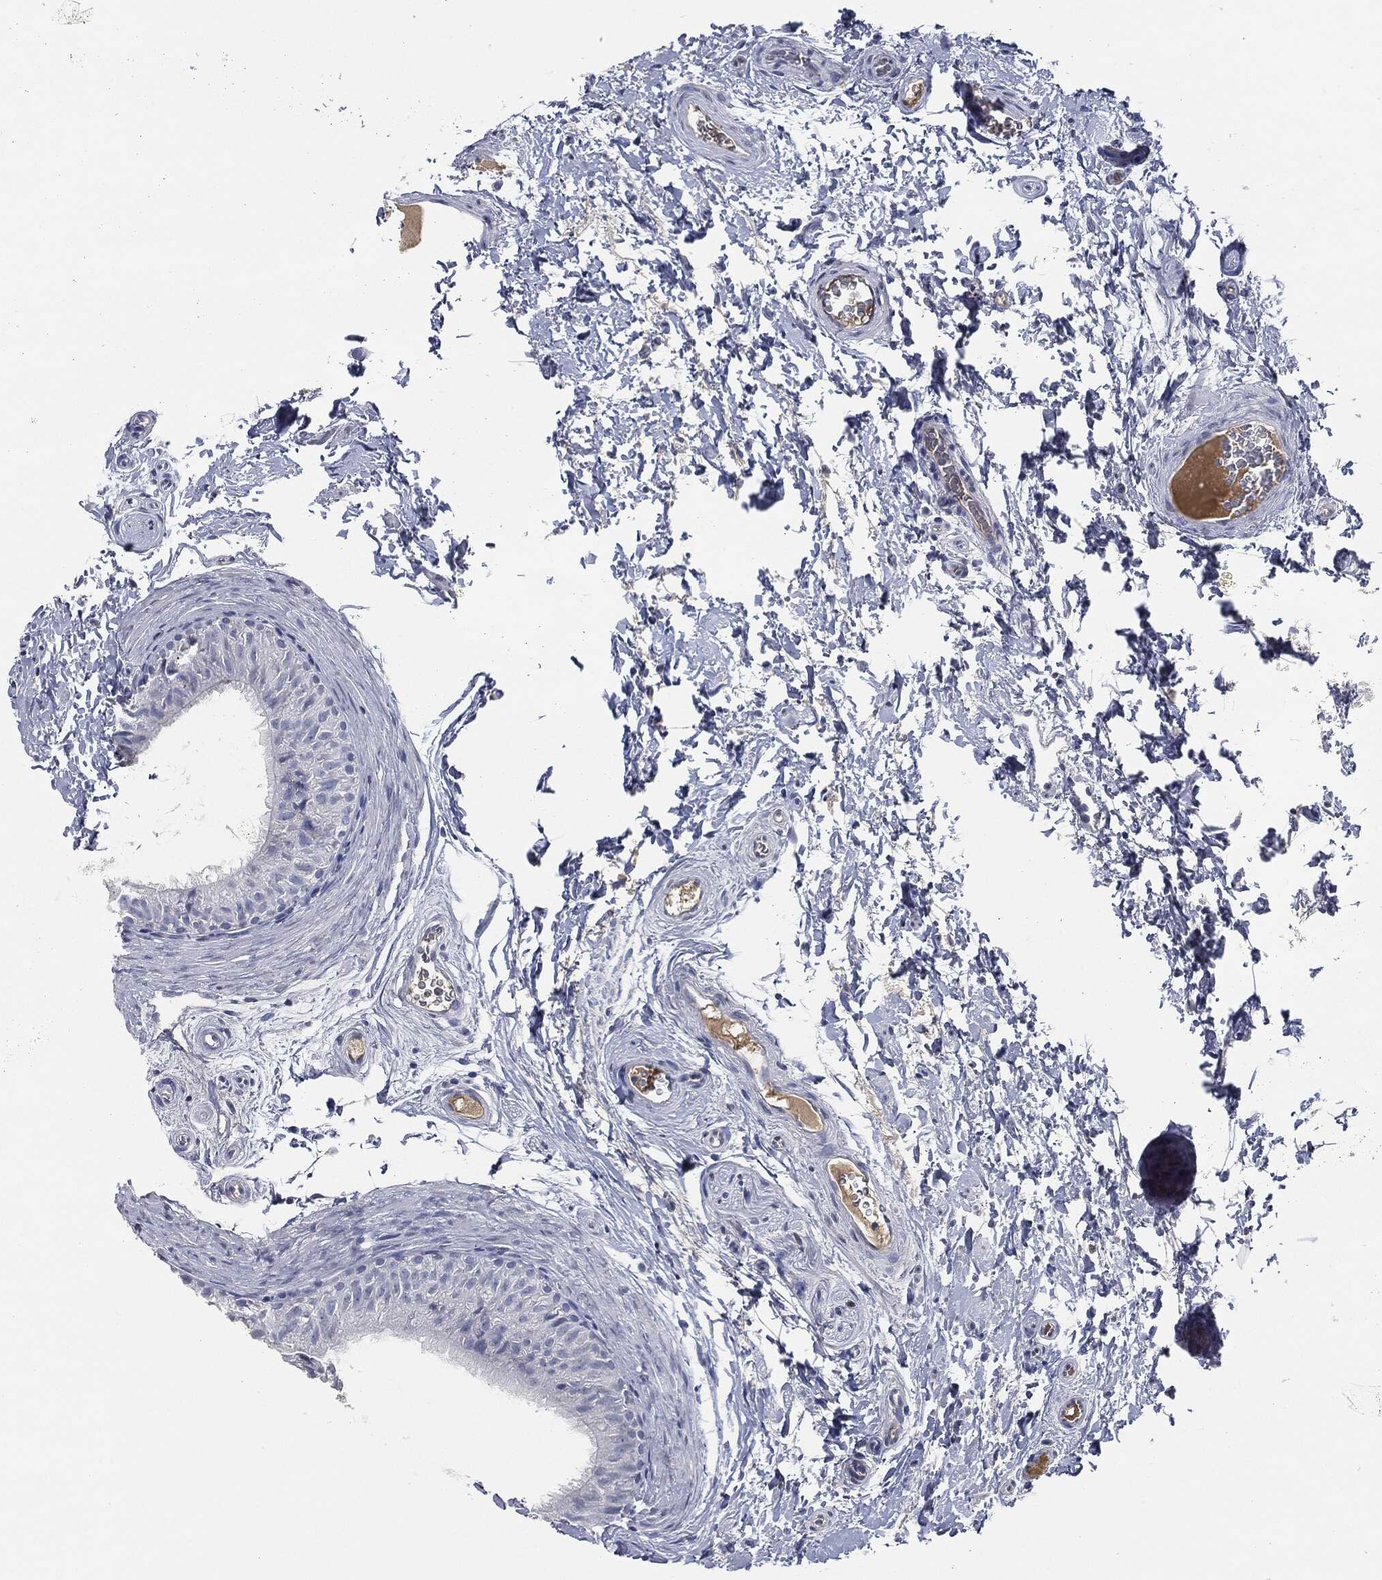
{"staining": {"intensity": "negative", "quantity": "none", "location": "none"}, "tissue": "epididymis", "cell_type": "Glandular cells", "image_type": "normal", "snomed": [{"axis": "morphology", "description": "Normal tissue, NOS"}, {"axis": "topography", "description": "Epididymis"}], "caption": "Glandular cells show no significant protein positivity in benign epididymis. Nuclei are stained in blue.", "gene": "SIGLEC7", "patient": {"sex": "male", "age": 34}}